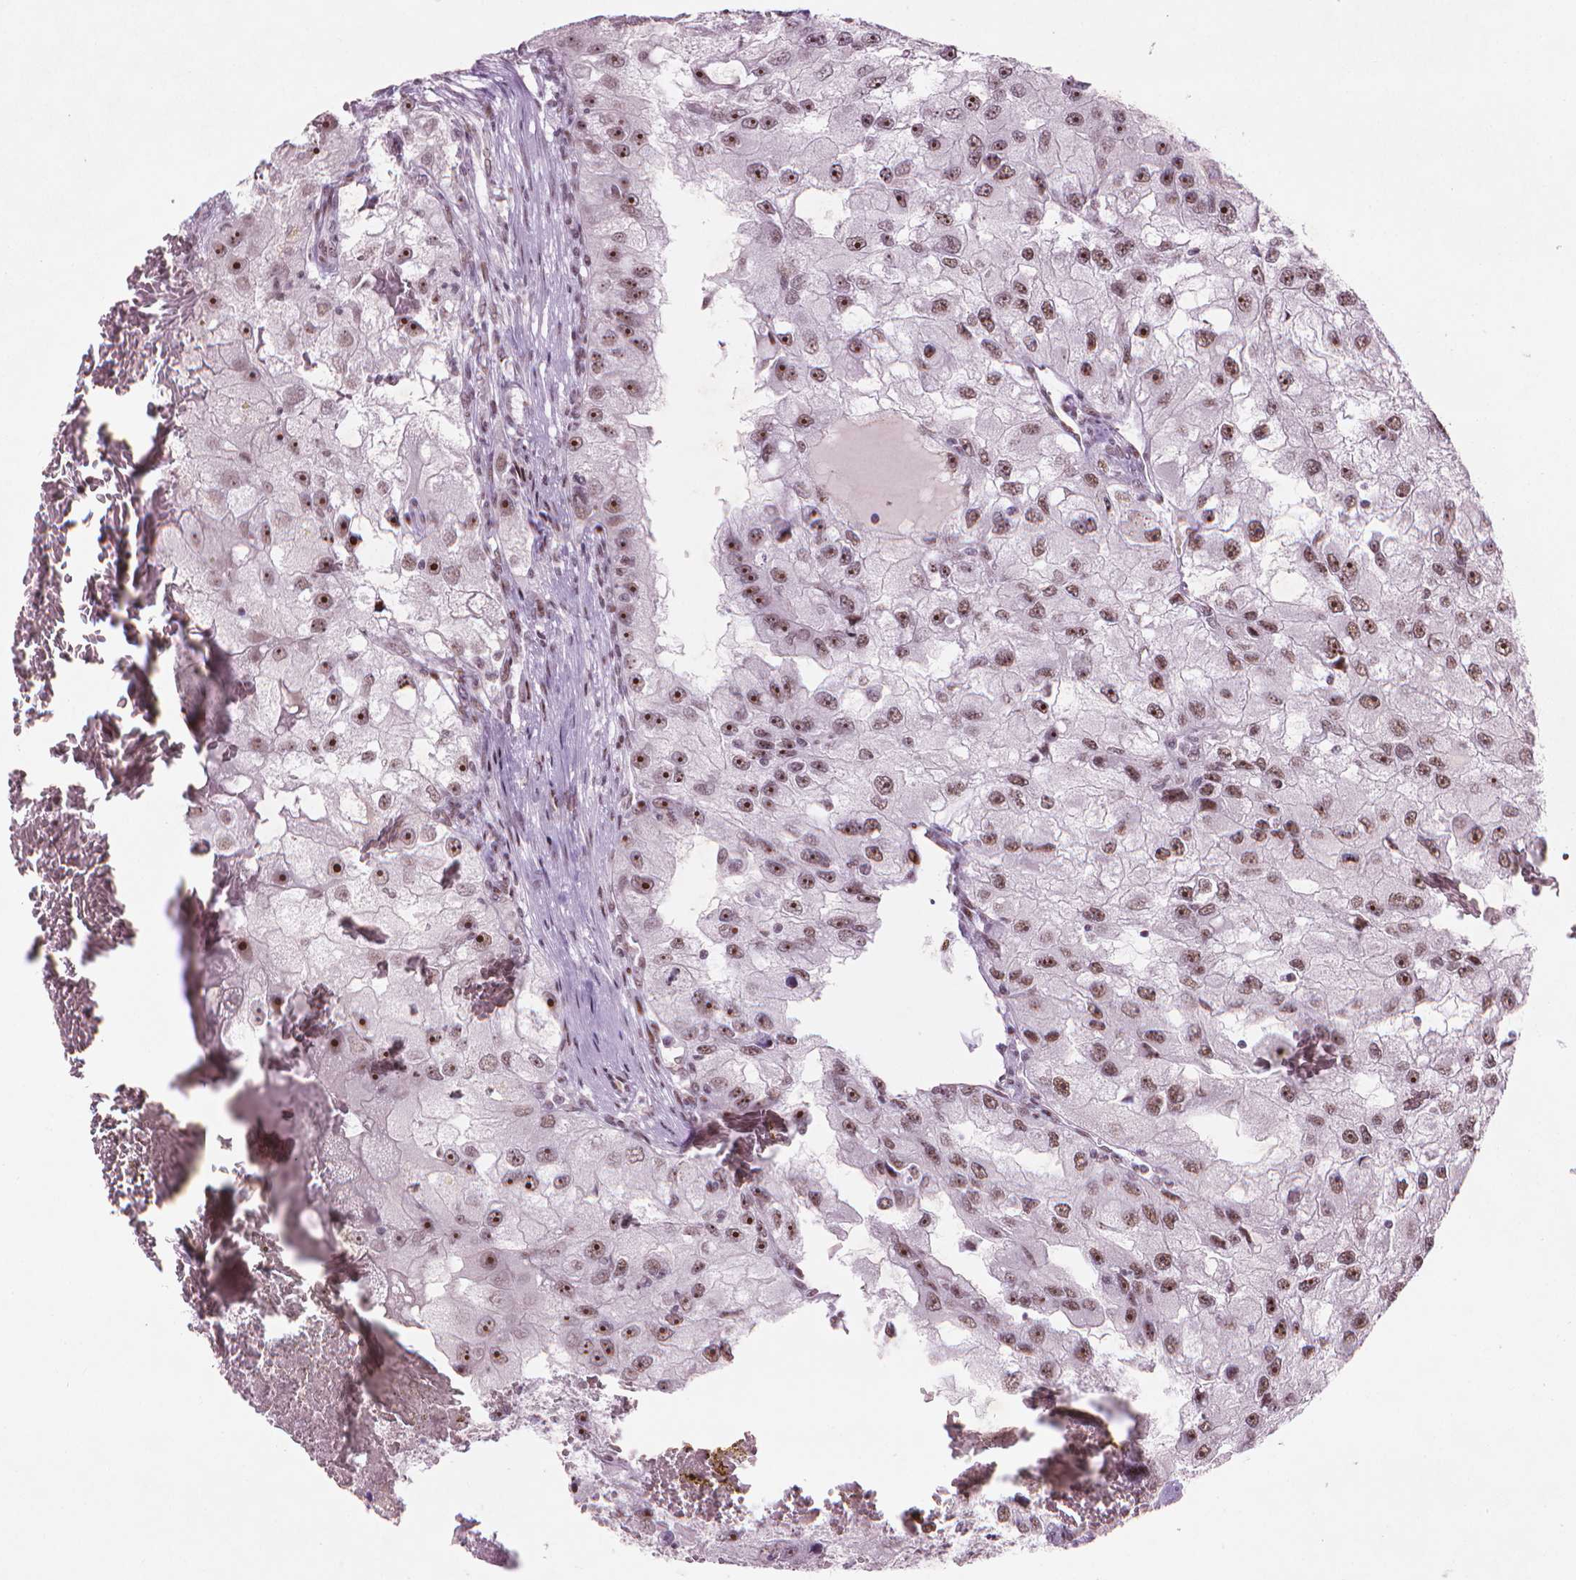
{"staining": {"intensity": "strong", "quantity": ">75%", "location": "nuclear"}, "tissue": "renal cancer", "cell_type": "Tumor cells", "image_type": "cancer", "snomed": [{"axis": "morphology", "description": "Adenocarcinoma, NOS"}, {"axis": "topography", "description": "Kidney"}], "caption": "Immunohistochemistry (DAB (3,3'-diaminobenzidine)) staining of human renal adenocarcinoma displays strong nuclear protein positivity in approximately >75% of tumor cells. The staining was performed using DAB, with brown indicating positive protein expression. Nuclei are stained blue with hematoxylin.", "gene": "HES7", "patient": {"sex": "male", "age": 63}}